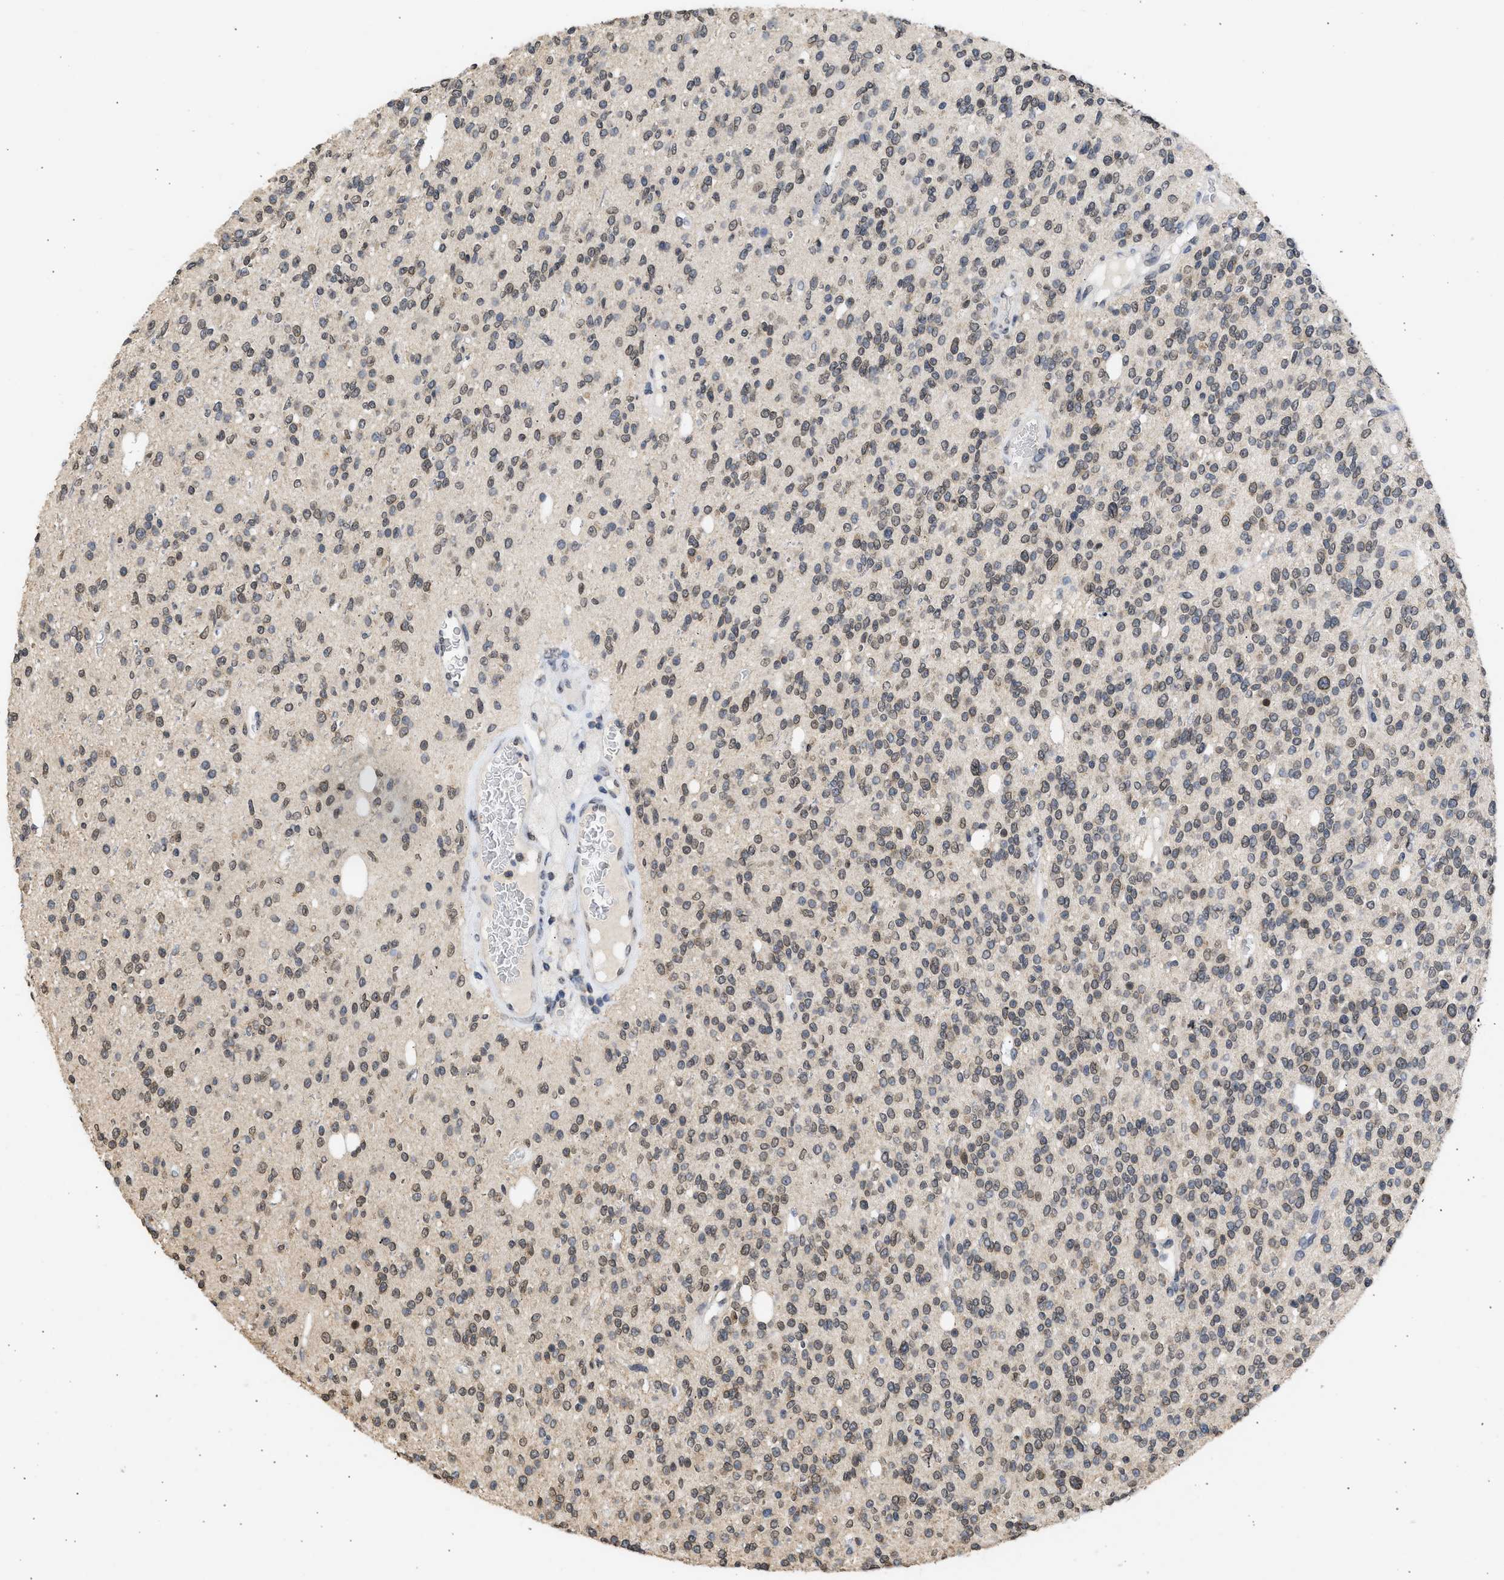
{"staining": {"intensity": "negative", "quantity": "none", "location": "none"}, "tissue": "glioma", "cell_type": "Tumor cells", "image_type": "cancer", "snomed": [{"axis": "morphology", "description": "Glioma, malignant, High grade"}, {"axis": "topography", "description": "Brain"}], "caption": "Tumor cells show no significant protein positivity in glioma. (DAB immunohistochemistry visualized using brightfield microscopy, high magnification).", "gene": "NUP35", "patient": {"sex": "male", "age": 34}}